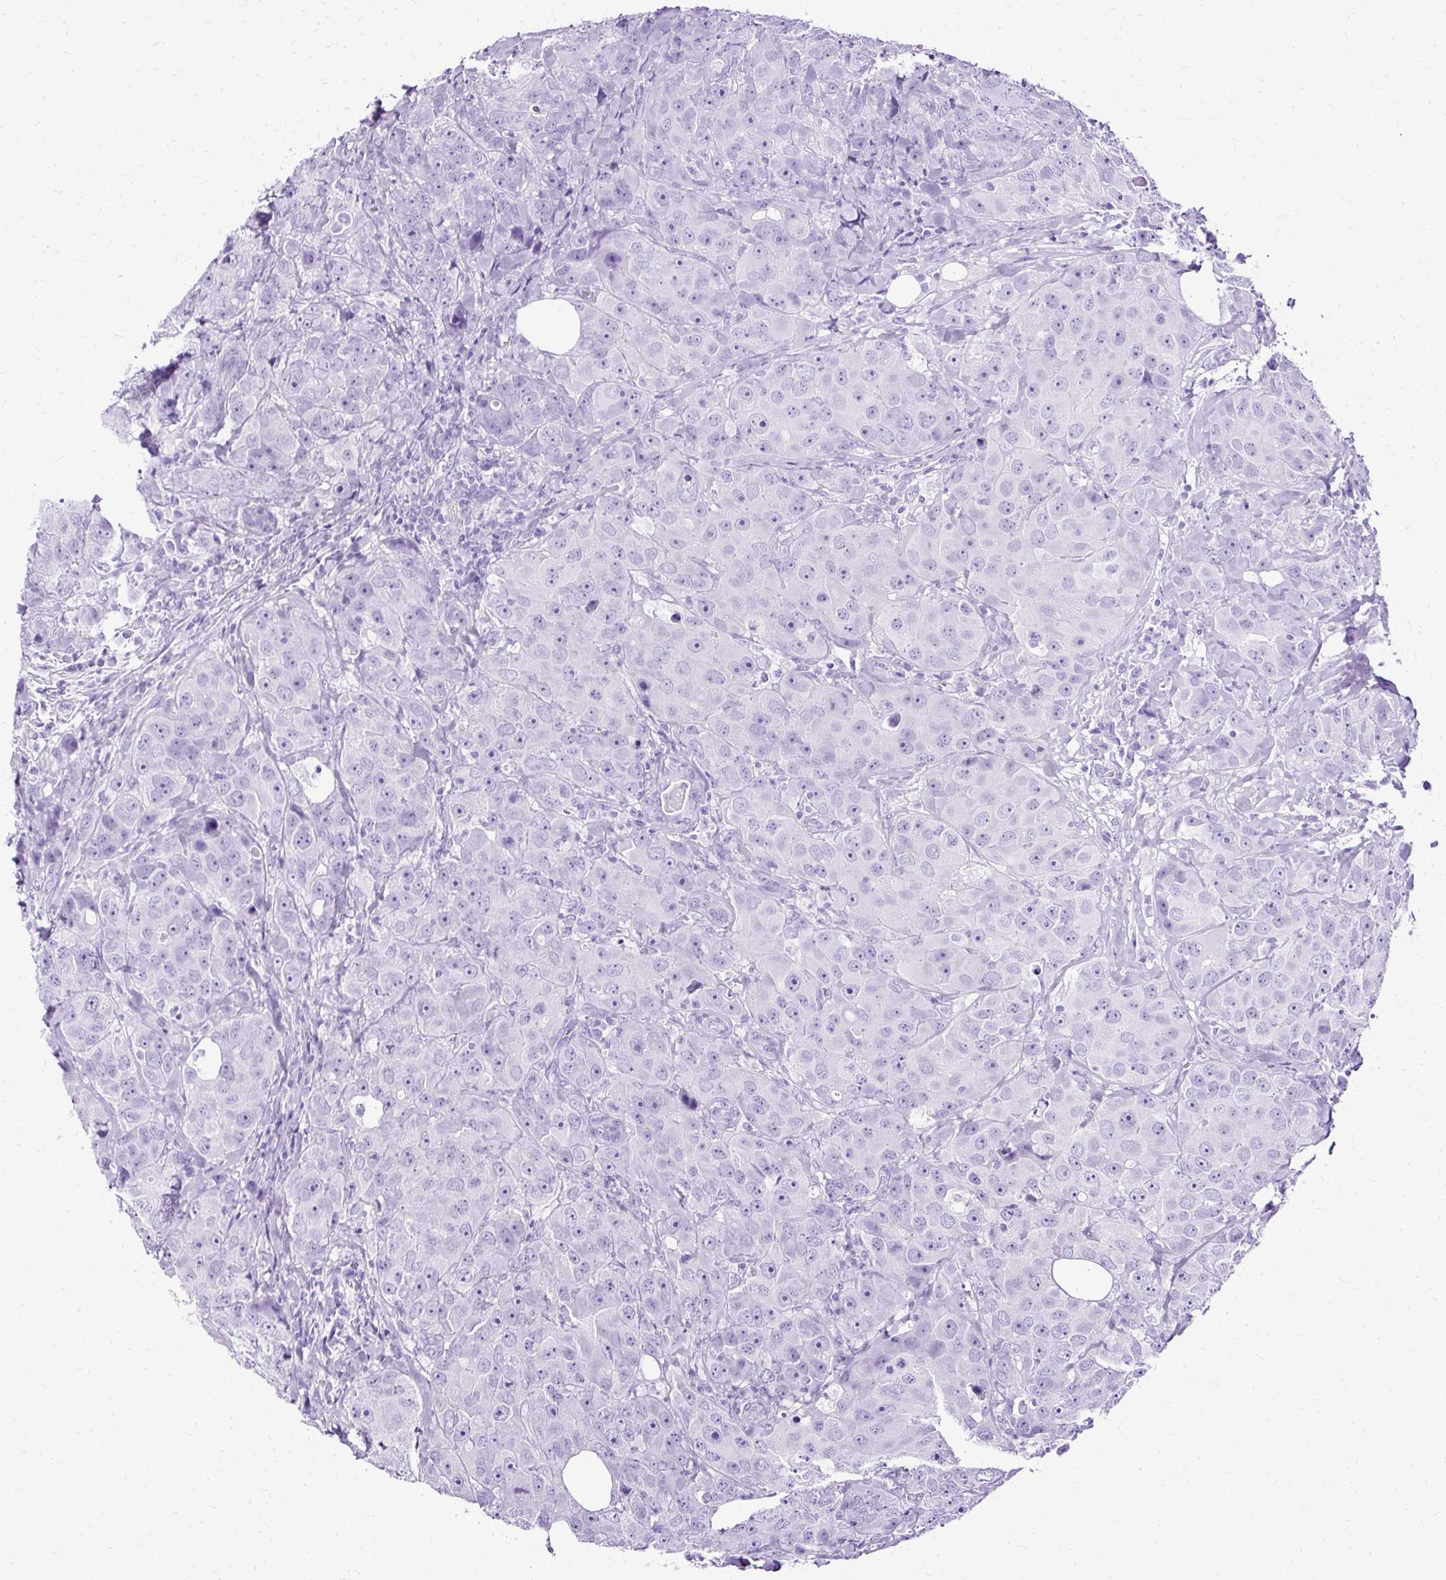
{"staining": {"intensity": "negative", "quantity": "none", "location": "none"}, "tissue": "breast cancer", "cell_type": "Tumor cells", "image_type": "cancer", "snomed": [{"axis": "morphology", "description": "Duct carcinoma"}, {"axis": "topography", "description": "Breast"}], "caption": "The image displays no staining of tumor cells in breast intraductal carcinoma.", "gene": "SLC8A2", "patient": {"sex": "female", "age": 43}}